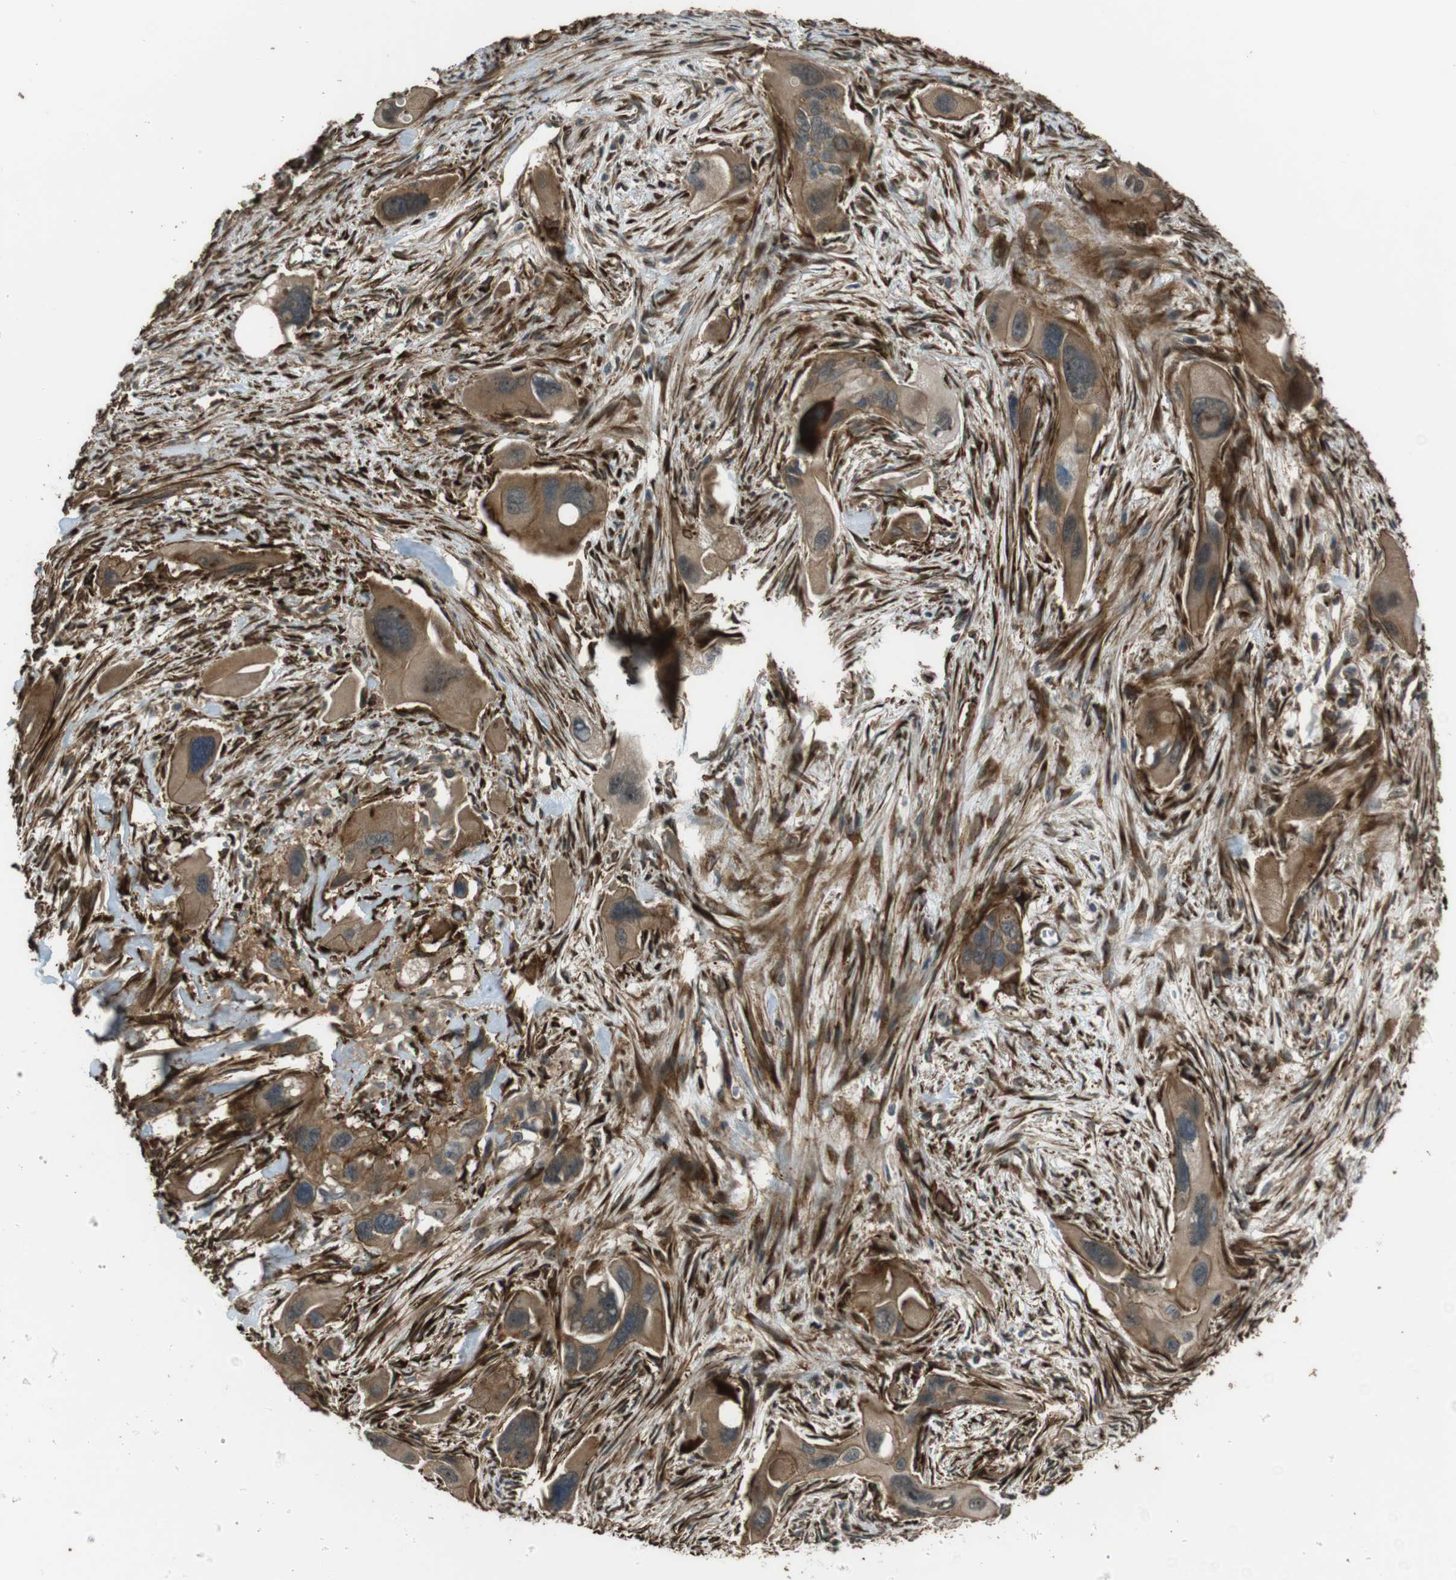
{"staining": {"intensity": "moderate", "quantity": ">75%", "location": "cytoplasmic/membranous"}, "tissue": "pancreatic cancer", "cell_type": "Tumor cells", "image_type": "cancer", "snomed": [{"axis": "morphology", "description": "Adenocarcinoma, NOS"}, {"axis": "topography", "description": "Pancreas"}], "caption": "The immunohistochemical stain highlights moderate cytoplasmic/membranous staining in tumor cells of pancreatic cancer tissue.", "gene": "MSRB3", "patient": {"sex": "male", "age": 73}}